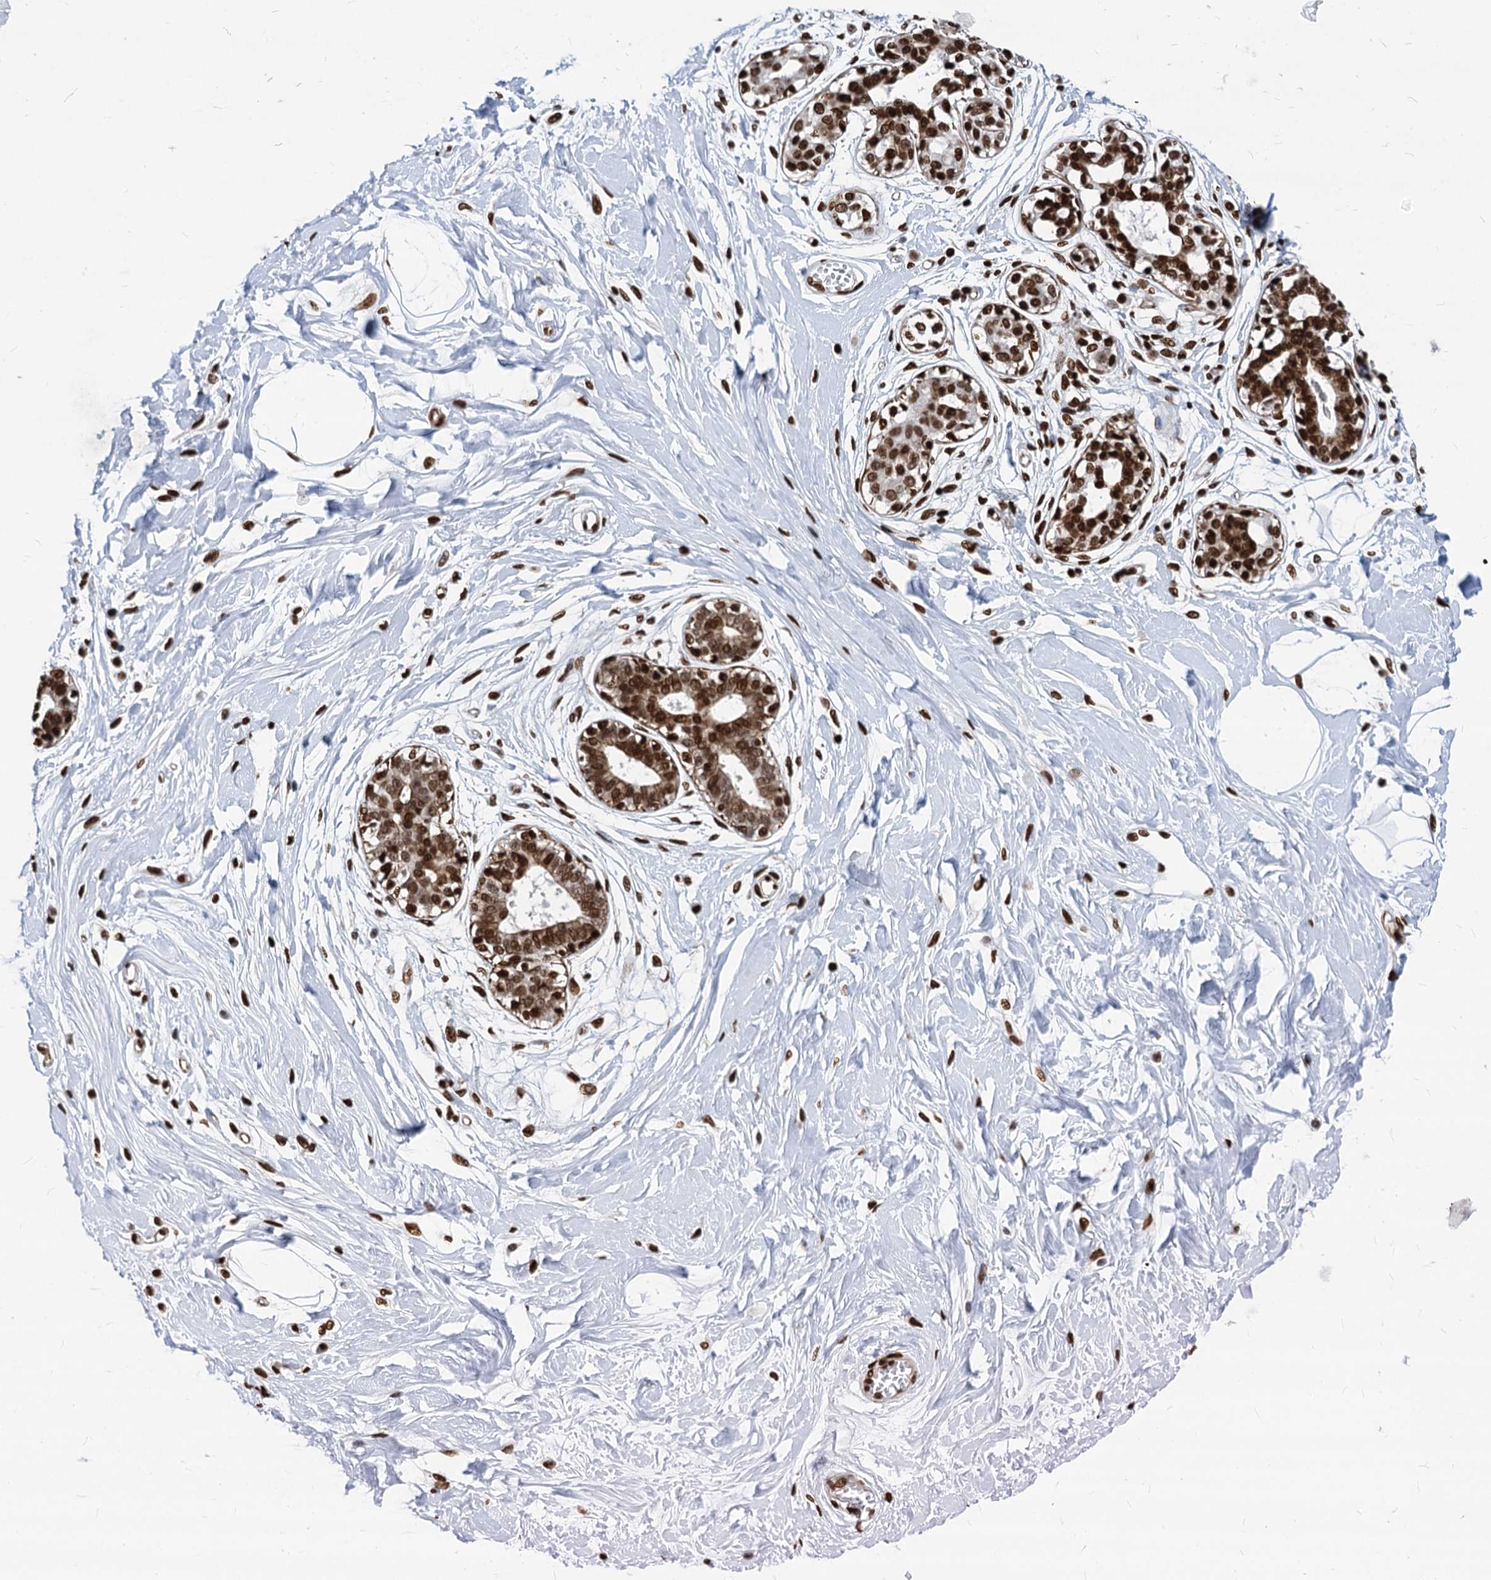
{"staining": {"intensity": "strong", "quantity": ">75%", "location": "nuclear"}, "tissue": "breast", "cell_type": "Adipocytes", "image_type": "normal", "snomed": [{"axis": "morphology", "description": "Normal tissue, NOS"}, {"axis": "topography", "description": "Breast"}], "caption": "Immunohistochemical staining of unremarkable breast demonstrates >75% levels of strong nuclear protein staining in approximately >75% of adipocytes. The protein of interest is shown in brown color, while the nuclei are stained blue.", "gene": "MECP2", "patient": {"sex": "female", "age": 45}}